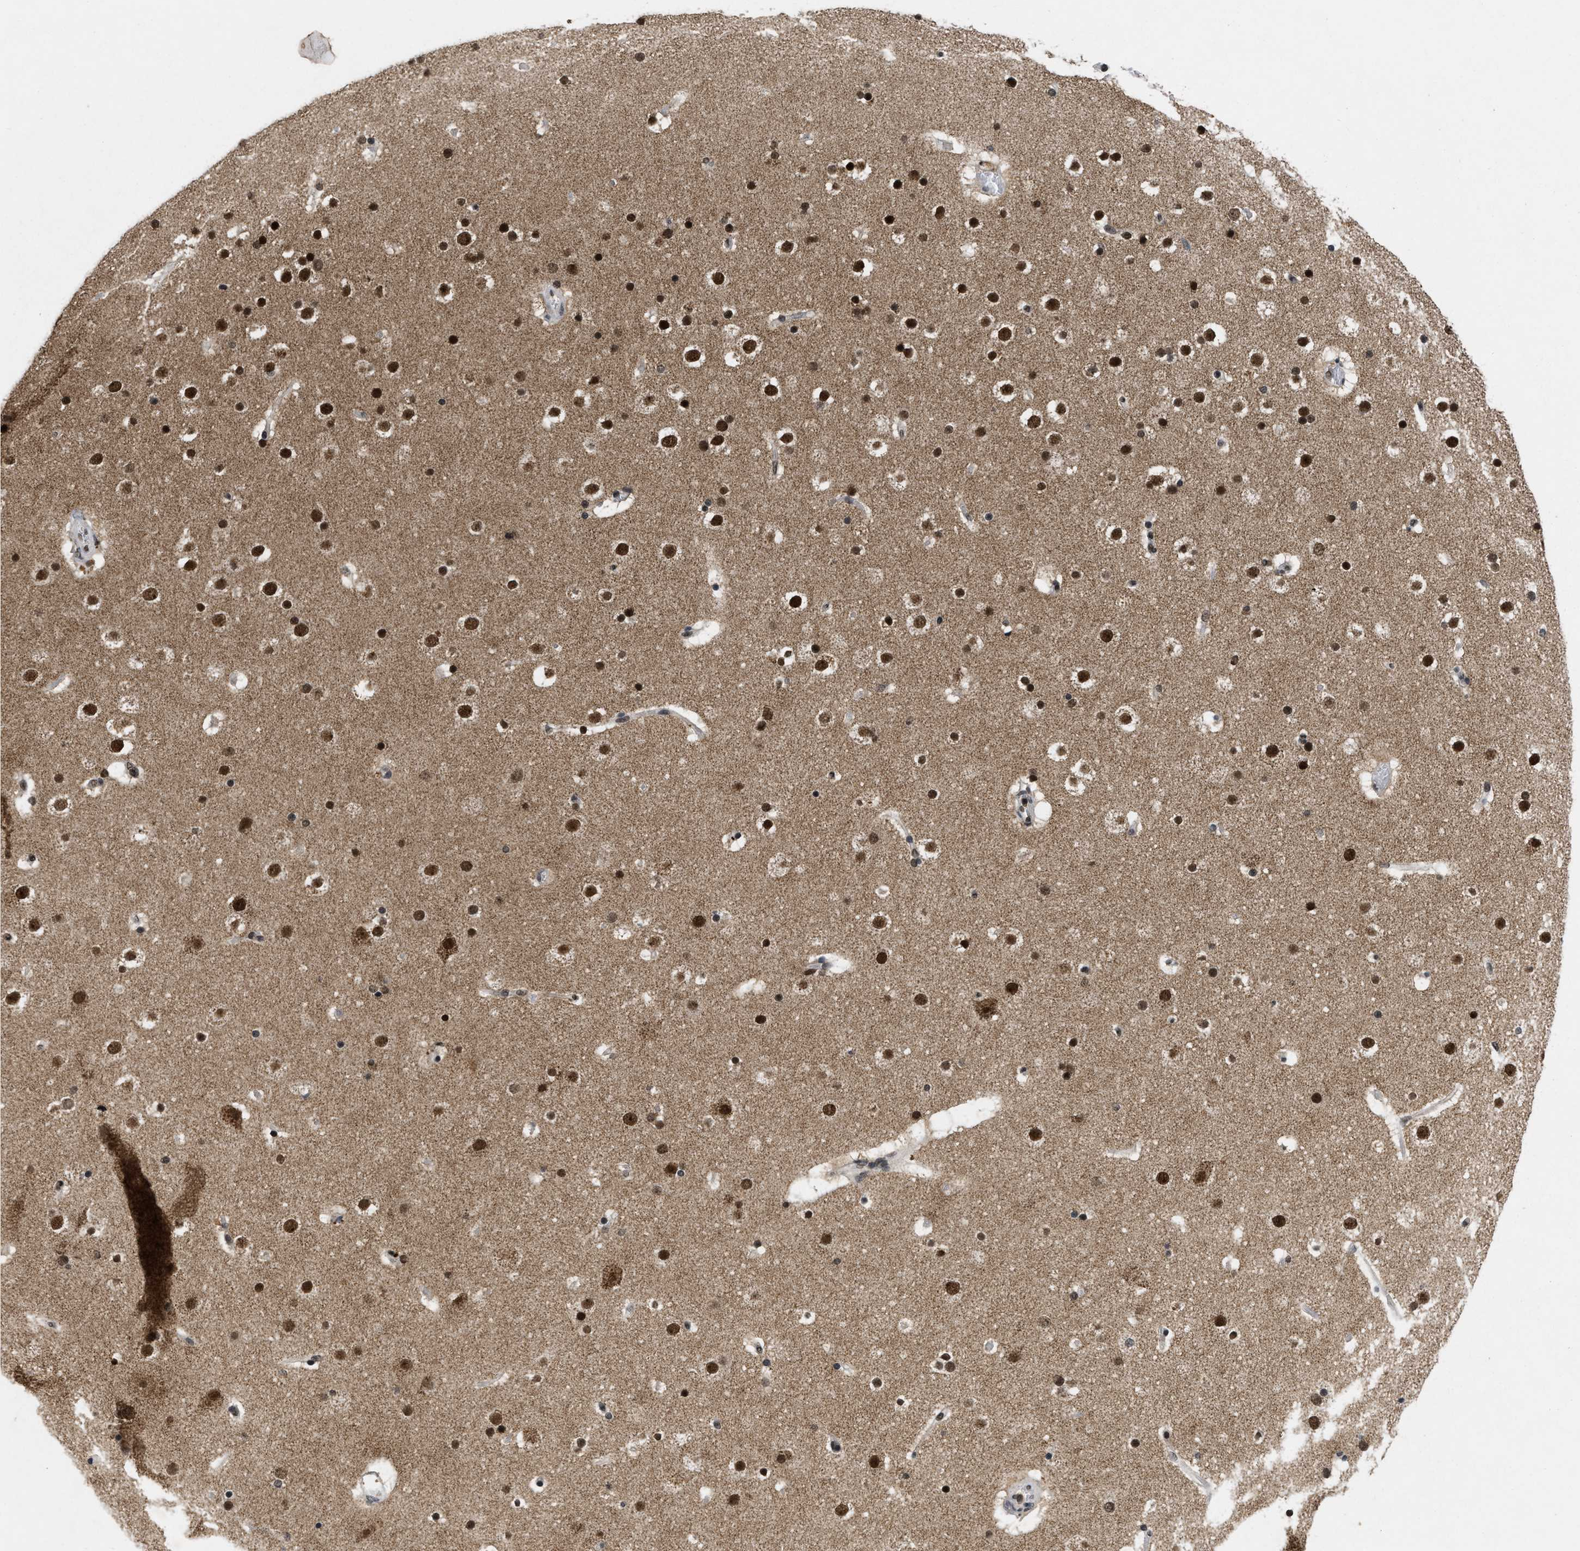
{"staining": {"intensity": "weak", "quantity": ">75%", "location": "nuclear"}, "tissue": "cerebral cortex", "cell_type": "Endothelial cells", "image_type": "normal", "snomed": [{"axis": "morphology", "description": "Normal tissue, NOS"}, {"axis": "topography", "description": "Cerebral cortex"}], "caption": "Protein expression by IHC displays weak nuclear expression in approximately >75% of endothelial cells in benign cerebral cortex. (brown staining indicates protein expression, while blue staining denotes nuclei).", "gene": "ZNF346", "patient": {"sex": "male", "age": 57}}